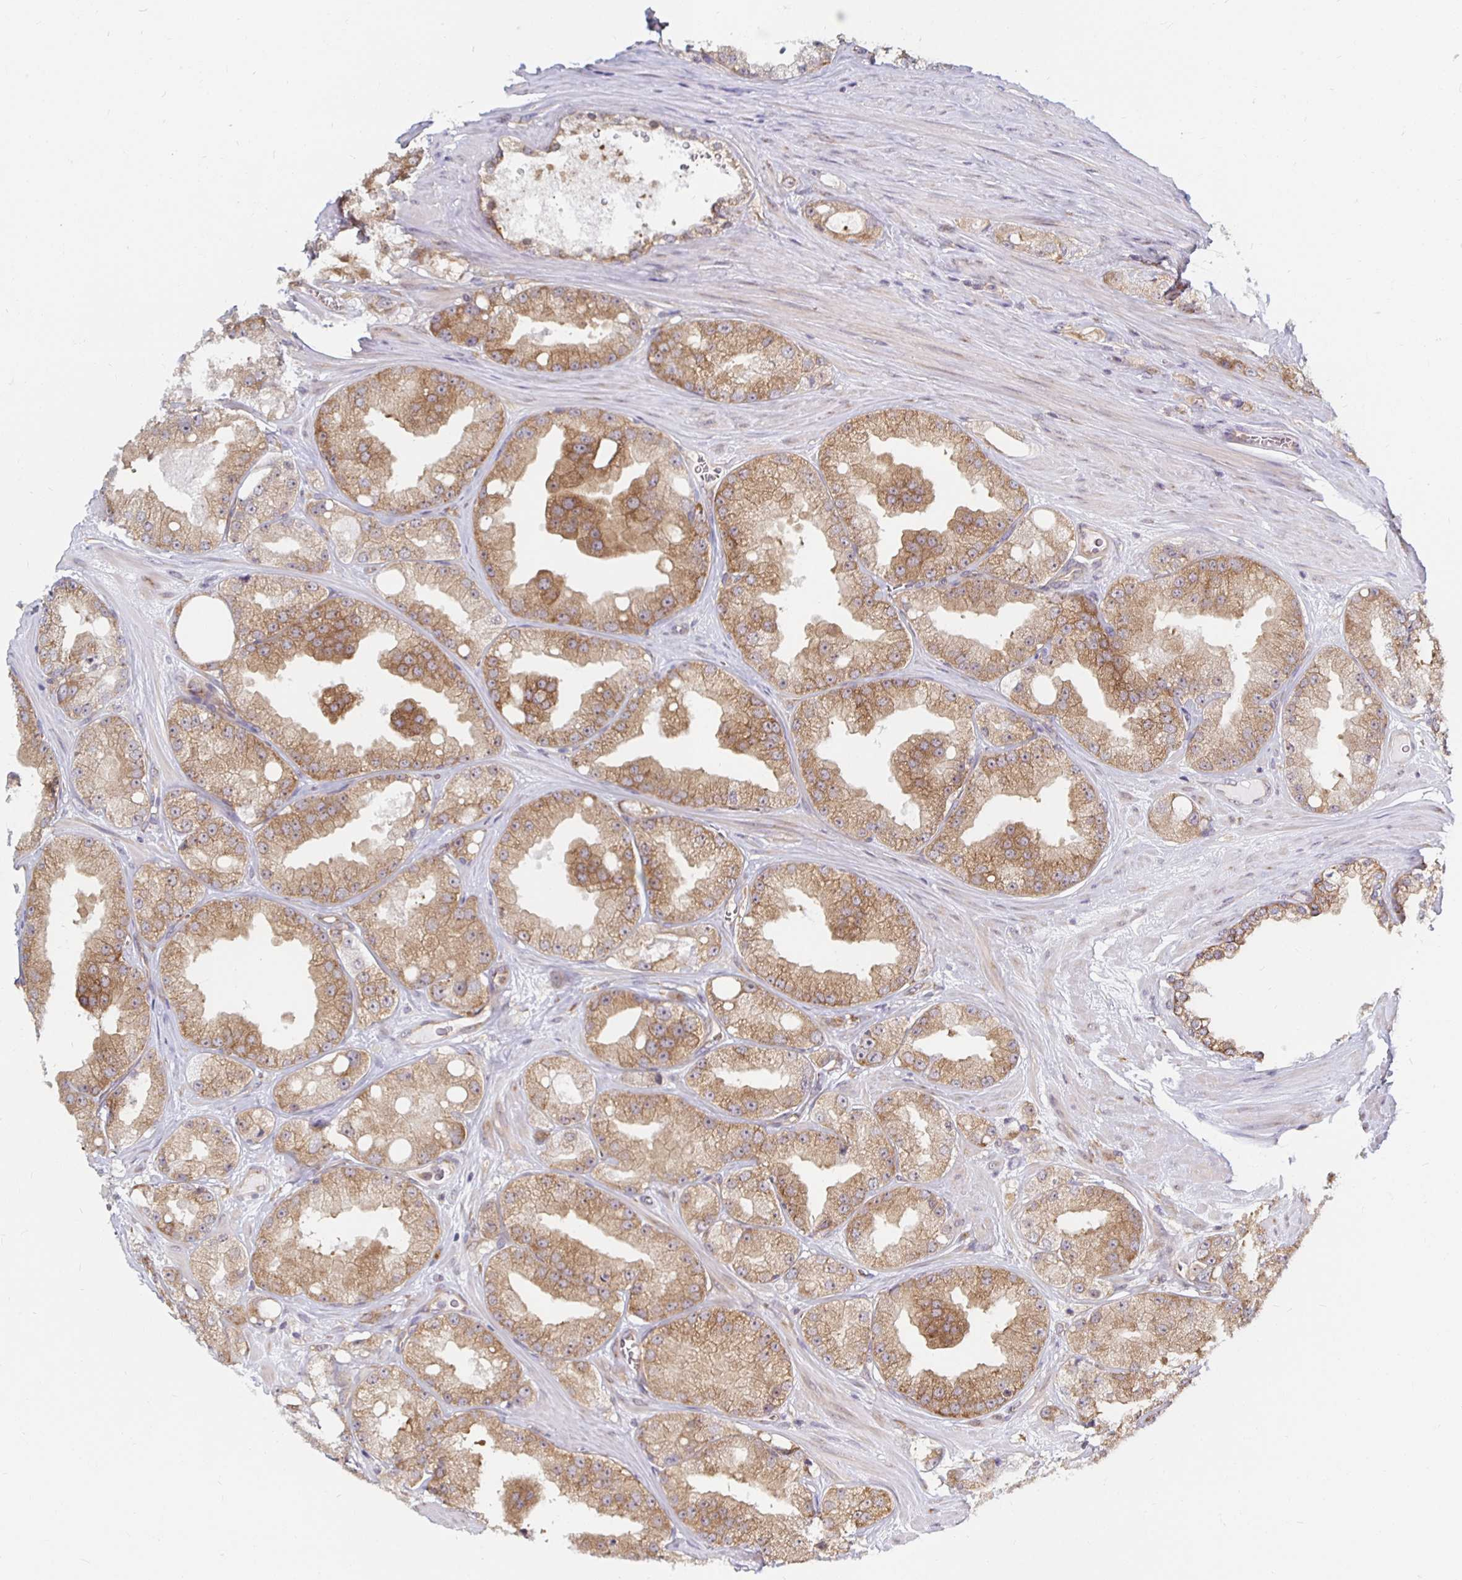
{"staining": {"intensity": "moderate", "quantity": "25%-75%", "location": "cytoplasmic/membranous"}, "tissue": "prostate cancer", "cell_type": "Tumor cells", "image_type": "cancer", "snomed": [{"axis": "morphology", "description": "Adenocarcinoma, High grade"}, {"axis": "topography", "description": "Prostate"}], "caption": "High-power microscopy captured an immunohistochemistry histopathology image of prostate cancer (adenocarcinoma (high-grade)), revealing moderate cytoplasmic/membranous positivity in about 25%-75% of tumor cells. (Brightfield microscopy of DAB IHC at high magnification).", "gene": "PDAP1", "patient": {"sex": "male", "age": 66}}